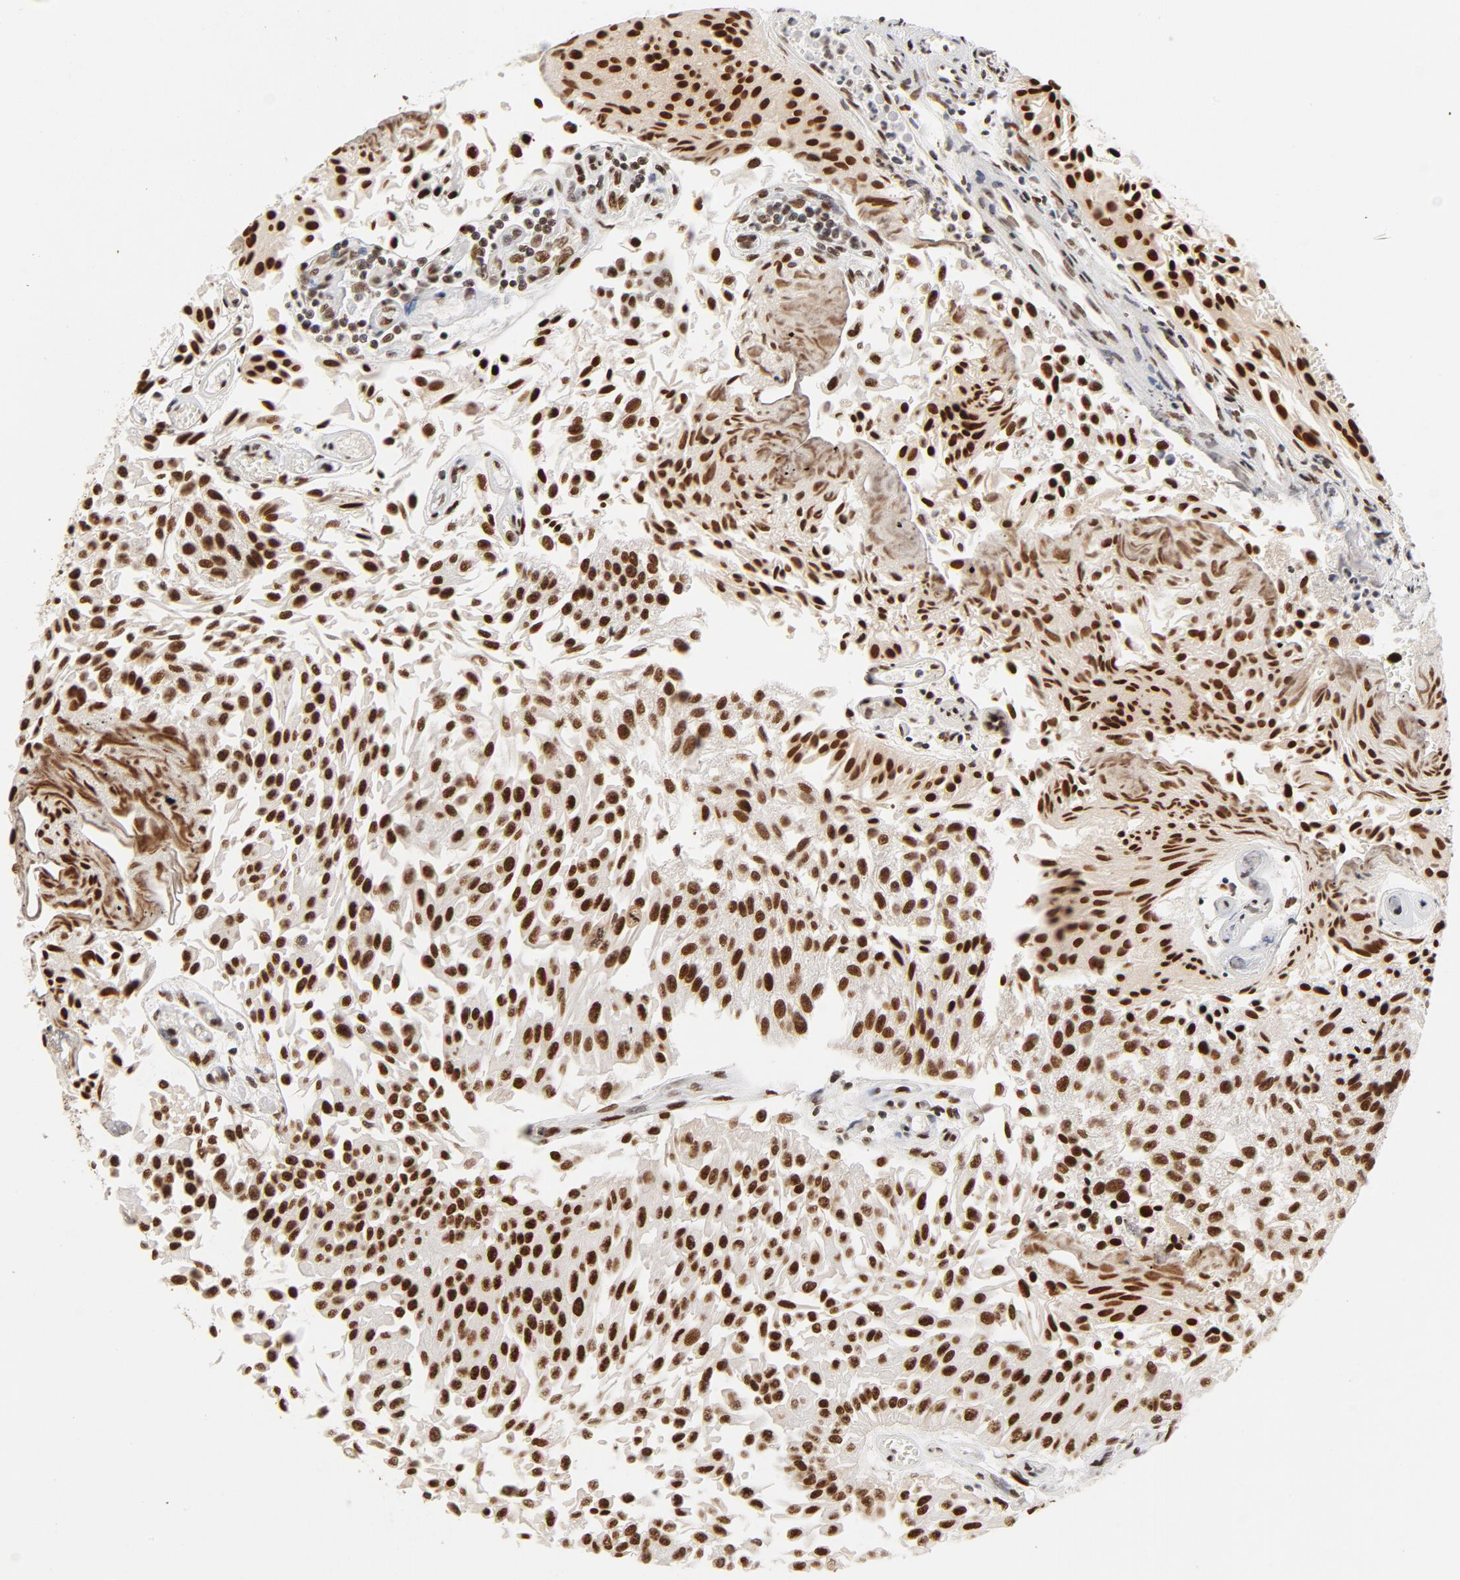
{"staining": {"intensity": "strong", "quantity": ">75%", "location": "nuclear"}, "tissue": "urothelial cancer", "cell_type": "Tumor cells", "image_type": "cancer", "snomed": [{"axis": "morphology", "description": "Urothelial carcinoma, Low grade"}, {"axis": "topography", "description": "Urinary bladder"}], "caption": "Human urothelial cancer stained with a protein marker exhibits strong staining in tumor cells.", "gene": "TP53BP1", "patient": {"sex": "male", "age": 86}}